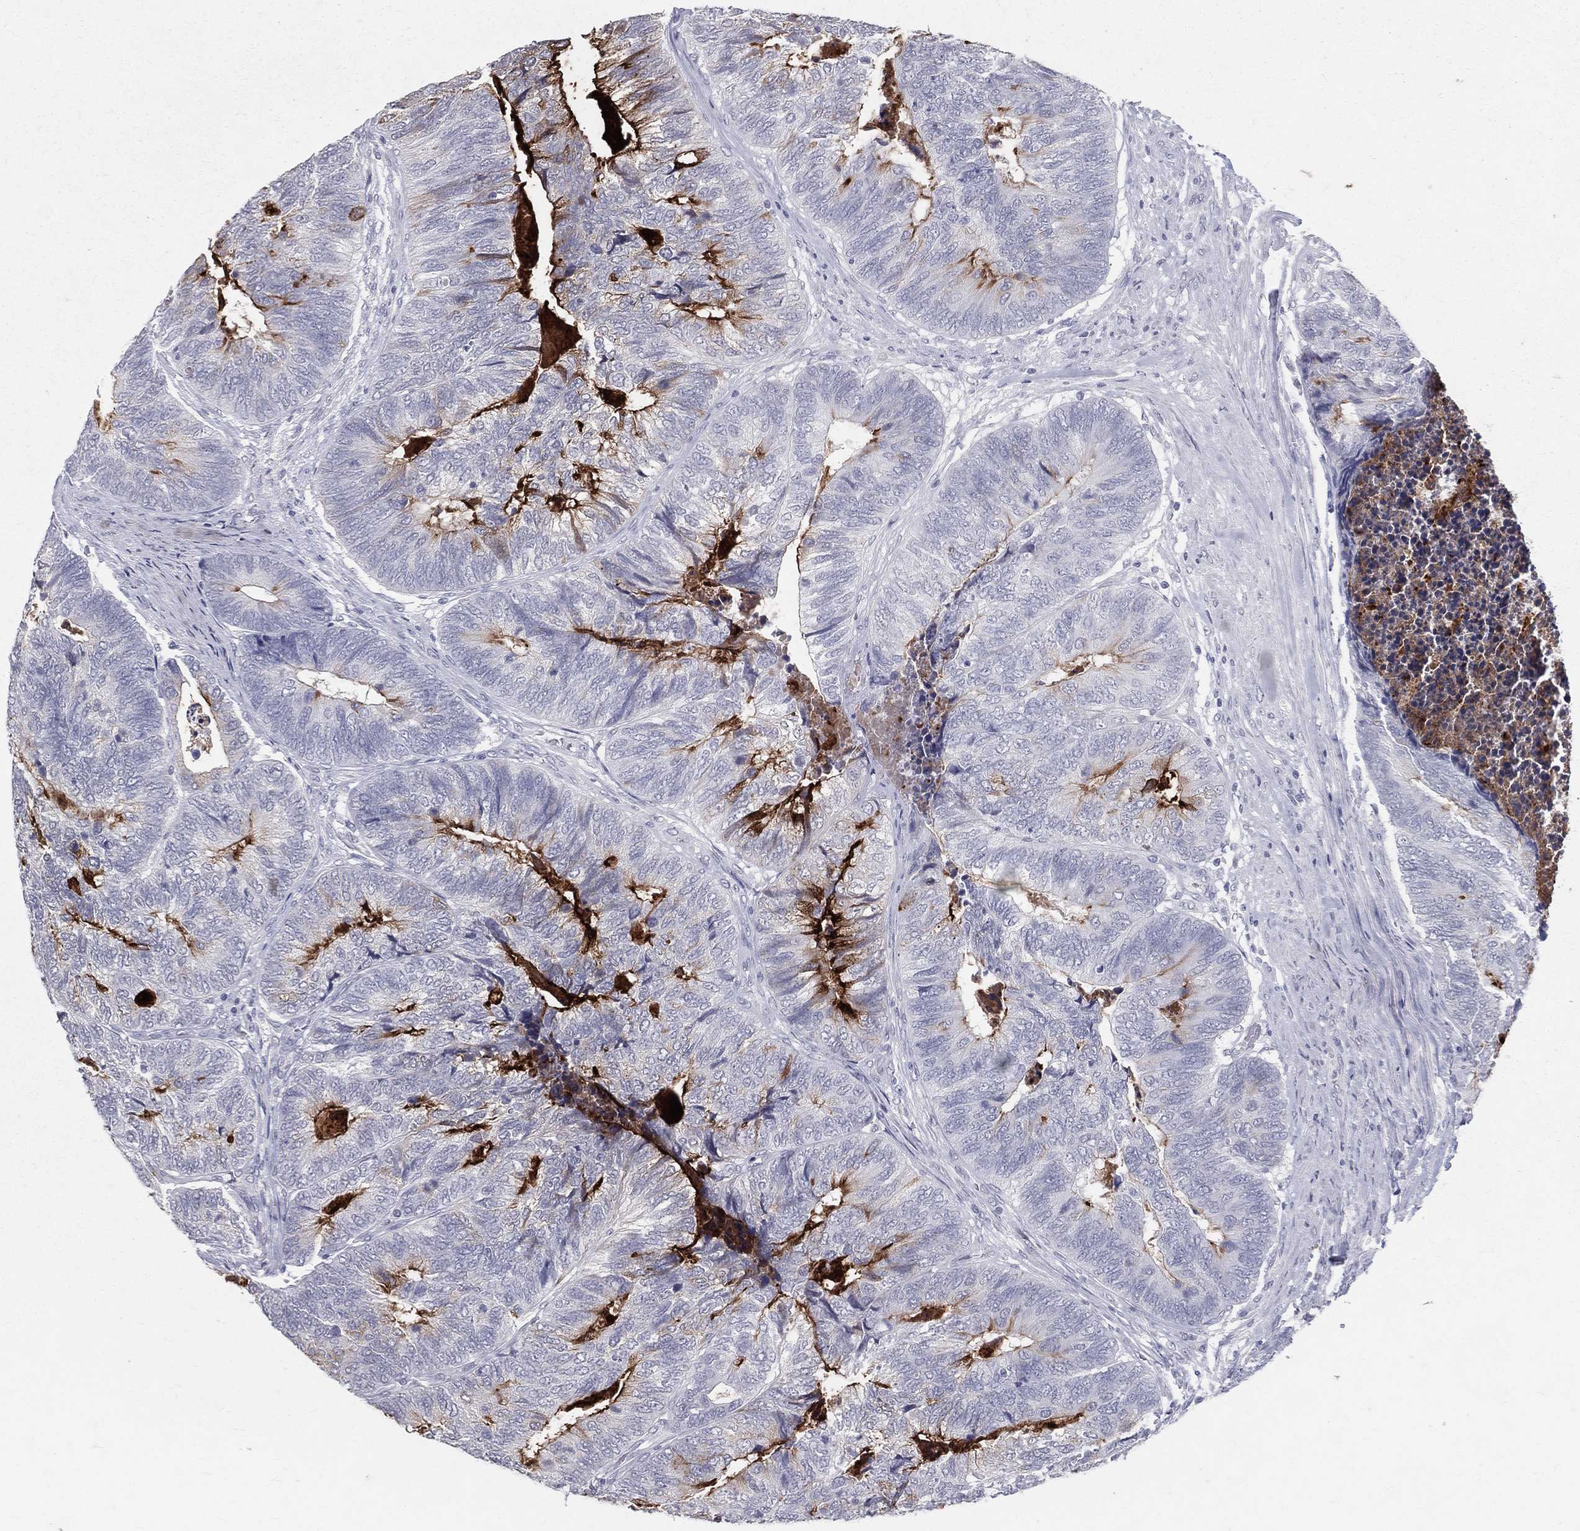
{"staining": {"intensity": "strong", "quantity": "25%-75%", "location": "cytoplasmic/membranous"}, "tissue": "colorectal cancer", "cell_type": "Tumor cells", "image_type": "cancer", "snomed": [{"axis": "morphology", "description": "Adenocarcinoma, NOS"}, {"axis": "topography", "description": "Colon"}], "caption": "About 25%-75% of tumor cells in human colorectal cancer display strong cytoplasmic/membranous protein staining as visualized by brown immunohistochemical staining.", "gene": "ACE2", "patient": {"sex": "female", "age": 67}}